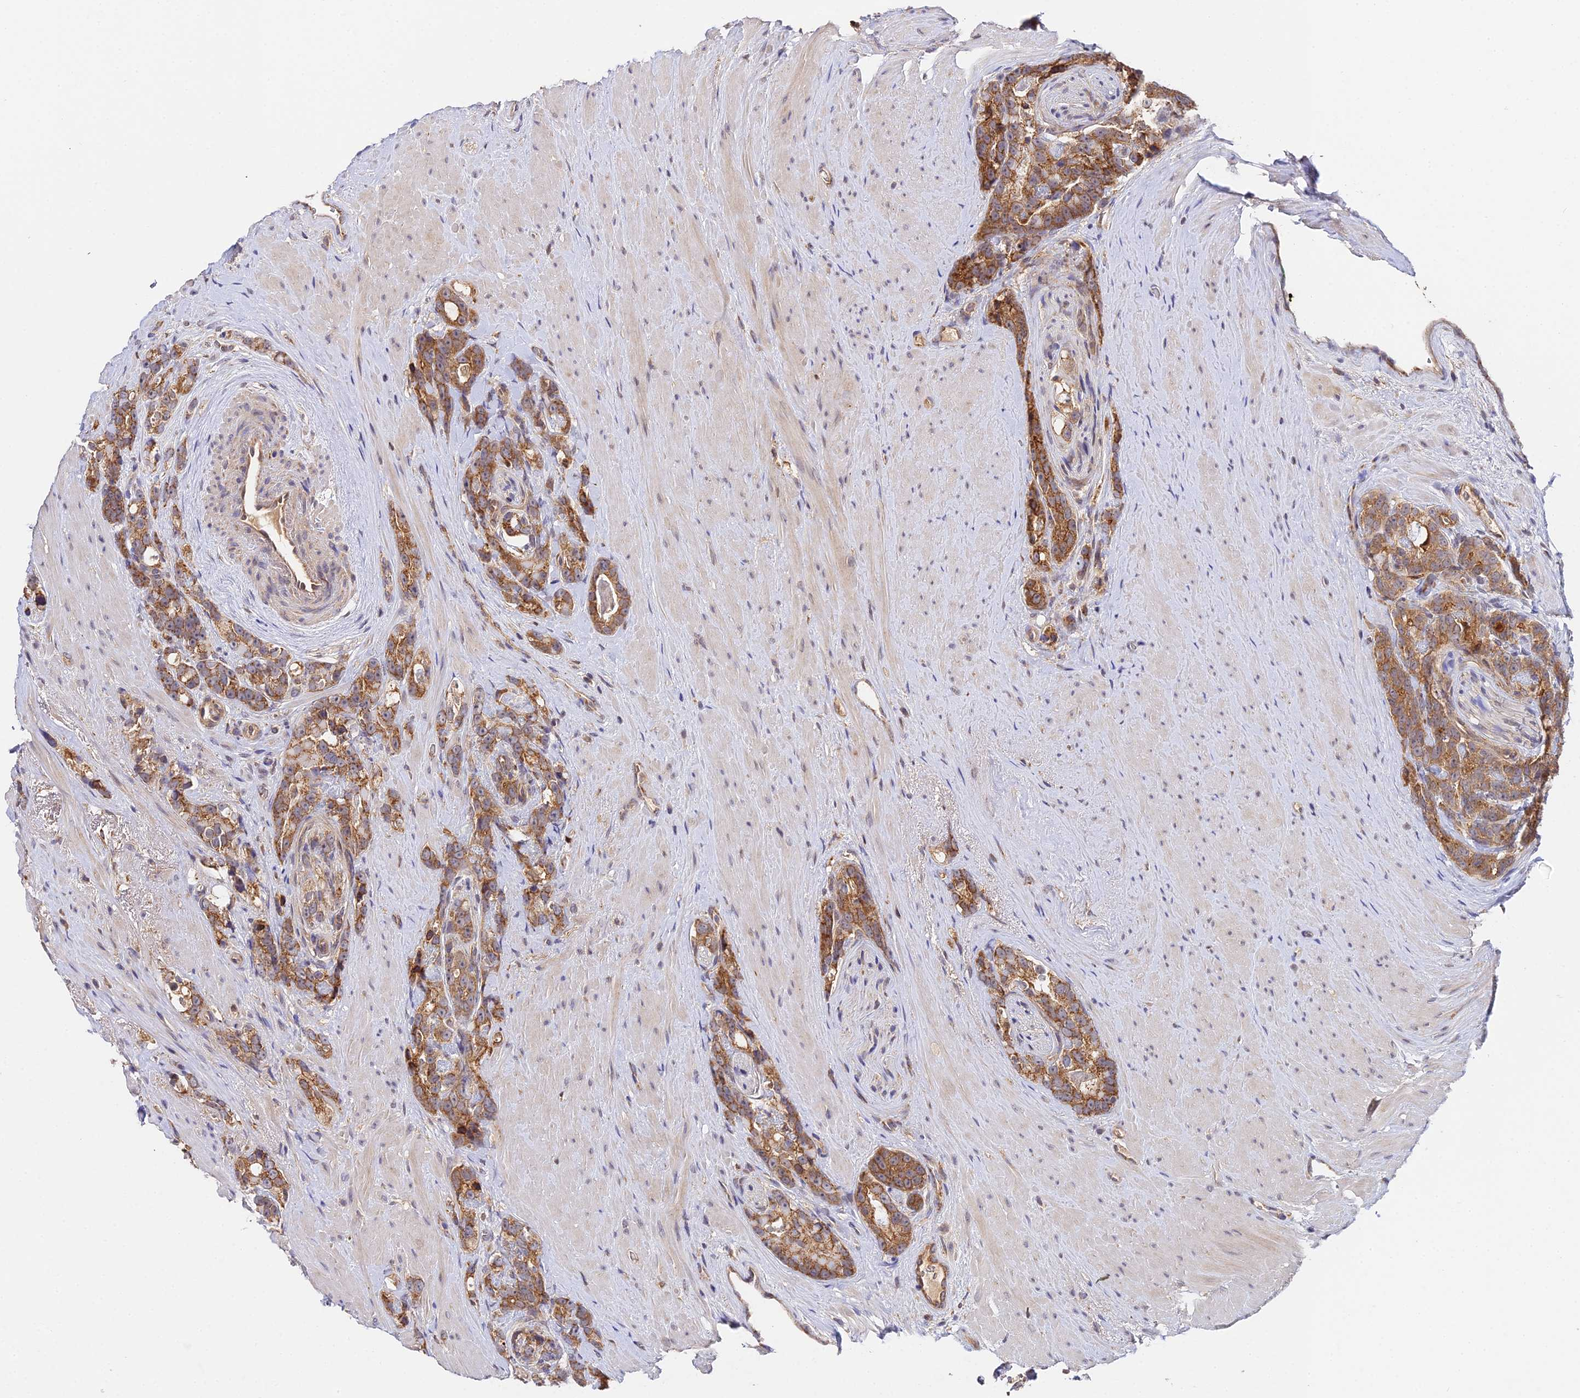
{"staining": {"intensity": "moderate", "quantity": ">75%", "location": "cytoplasmic/membranous"}, "tissue": "prostate cancer", "cell_type": "Tumor cells", "image_type": "cancer", "snomed": [{"axis": "morphology", "description": "Adenocarcinoma, High grade"}, {"axis": "topography", "description": "Prostate"}], "caption": "Immunohistochemical staining of human high-grade adenocarcinoma (prostate) demonstrates moderate cytoplasmic/membranous protein staining in approximately >75% of tumor cells.", "gene": "ZBED8", "patient": {"sex": "male", "age": 74}}